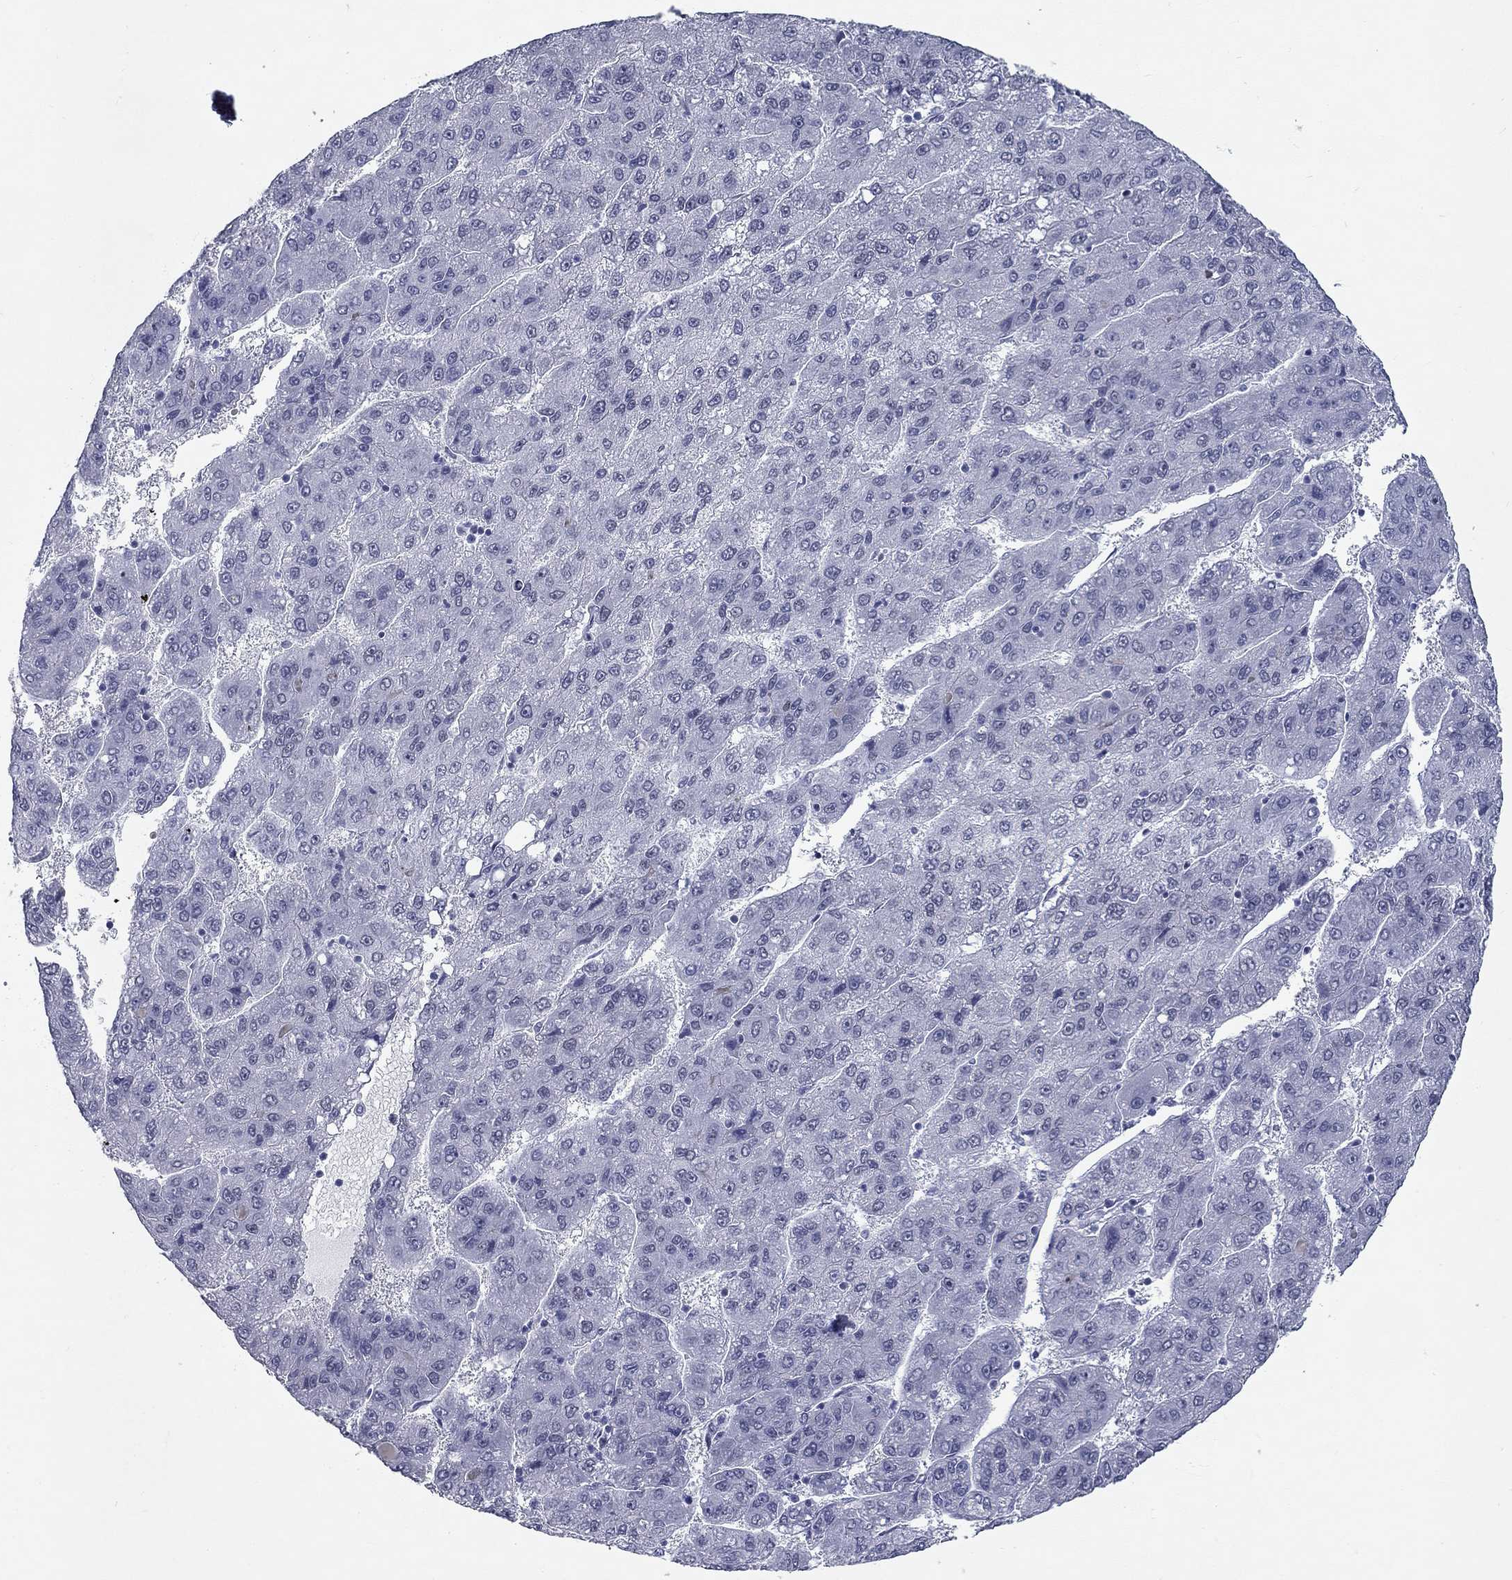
{"staining": {"intensity": "negative", "quantity": "none", "location": "none"}, "tissue": "liver cancer", "cell_type": "Tumor cells", "image_type": "cancer", "snomed": [{"axis": "morphology", "description": "Carcinoma, Hepatocellular, NOS"}, {"axis": "topography", "description": "Liver"}], "caption": "Immunohistochemistry of human liver cancer (hepatocellular carcinoma) demonstrates no staining in tumor cells. (DAB immunohistochemistry (IHC) with hematoxylin counter stain).", "gene": "ASF1B", "patient": {"sex": "female", "age": 82}}